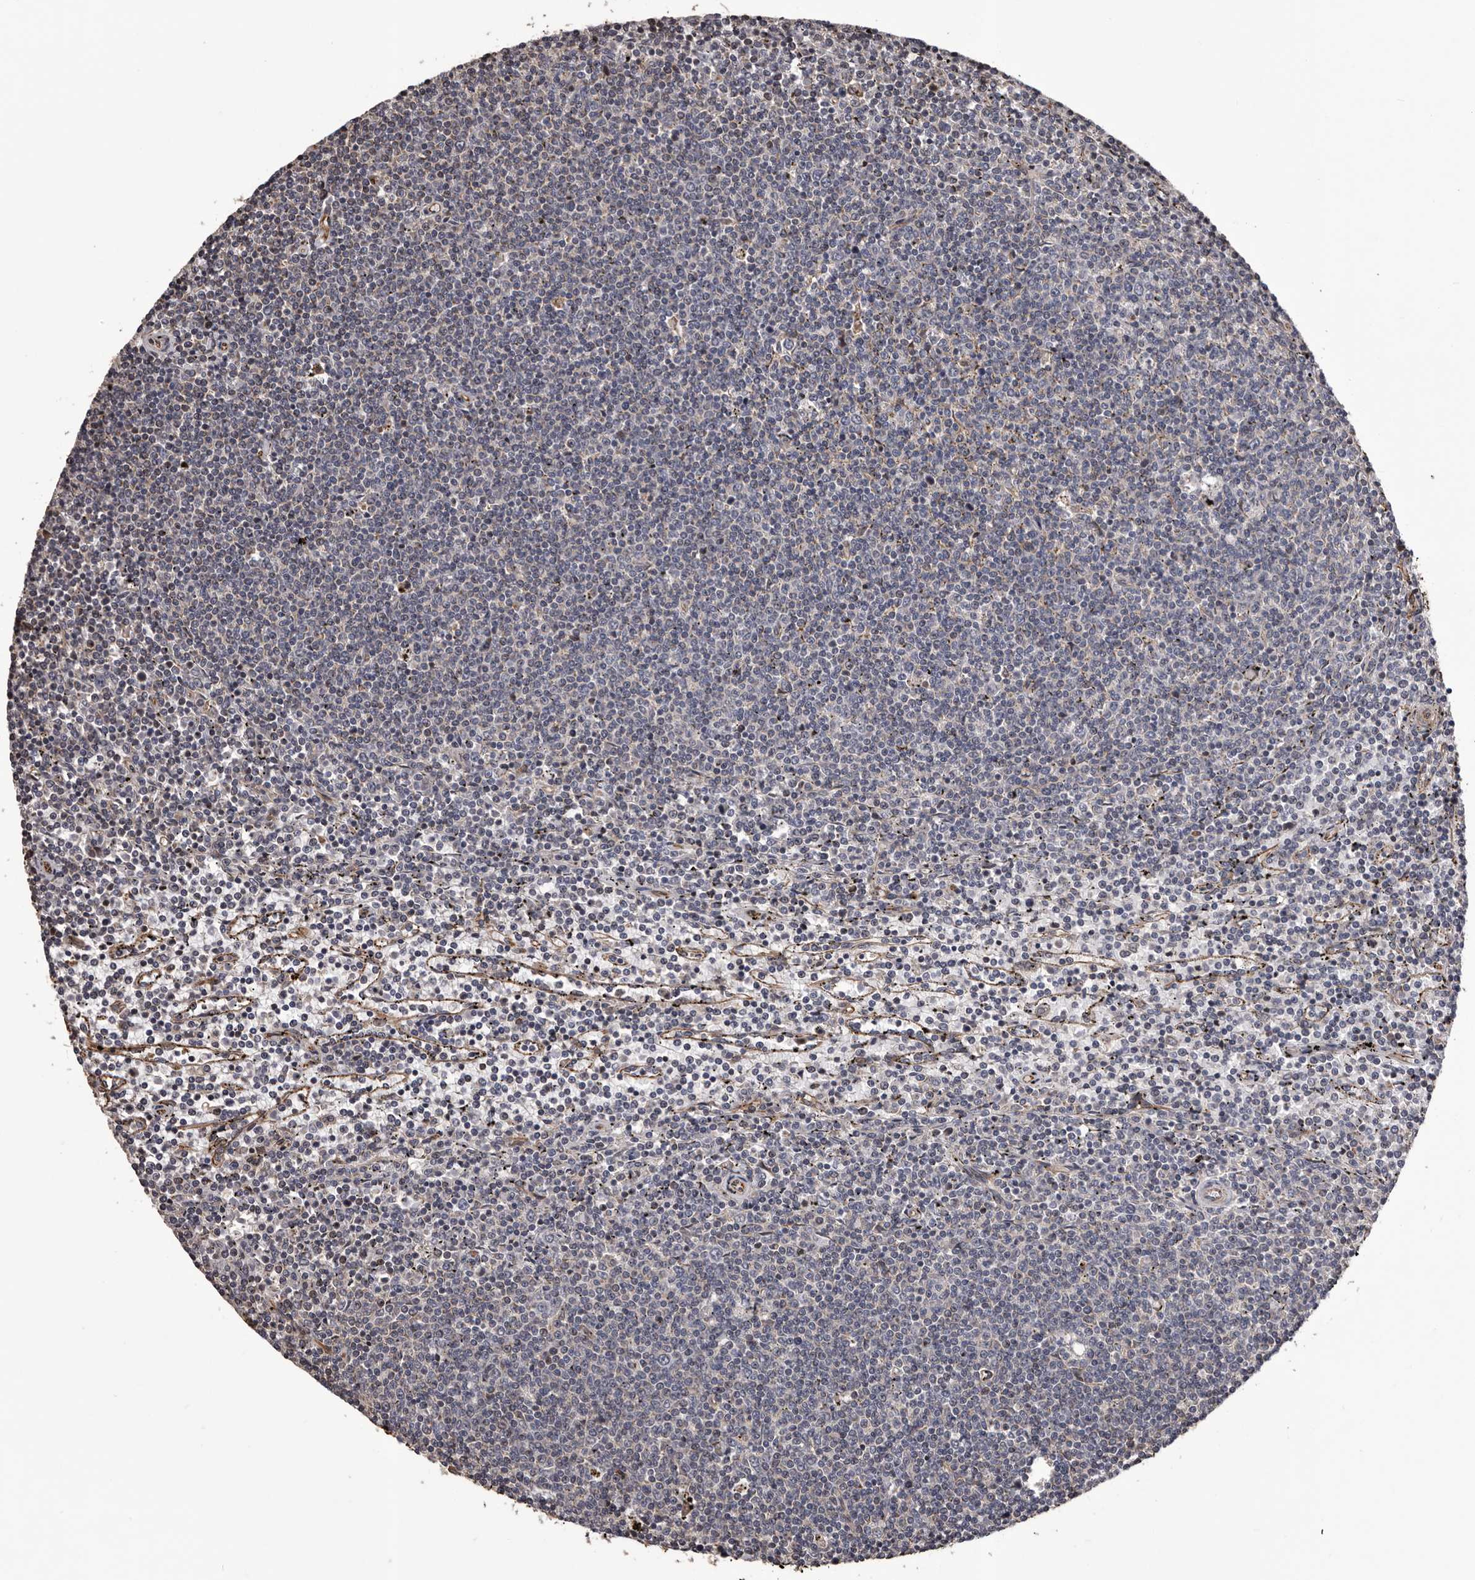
{"staining": {"intensity": "negative", "quantity": "none", "location": "none"}, "tissue": "lymphoma", "cell_type": "Tumor cells", "image_type": "cancer", "snomed": [{"axis": "morphology", "description": "Malignant lymphoma, non-Hodgkin's type, Low grade"}, {"axis": "topography", "description": "Spleen"}], "caption": "This image is of lymphoma stained with immunohistochemistry (IHC) to label a protein in brown with the nuclei are counter-stained blue. There is no staining in tumor cells.", "gene": "CEP104", "patient": {"sex": "female", "age": 50}}